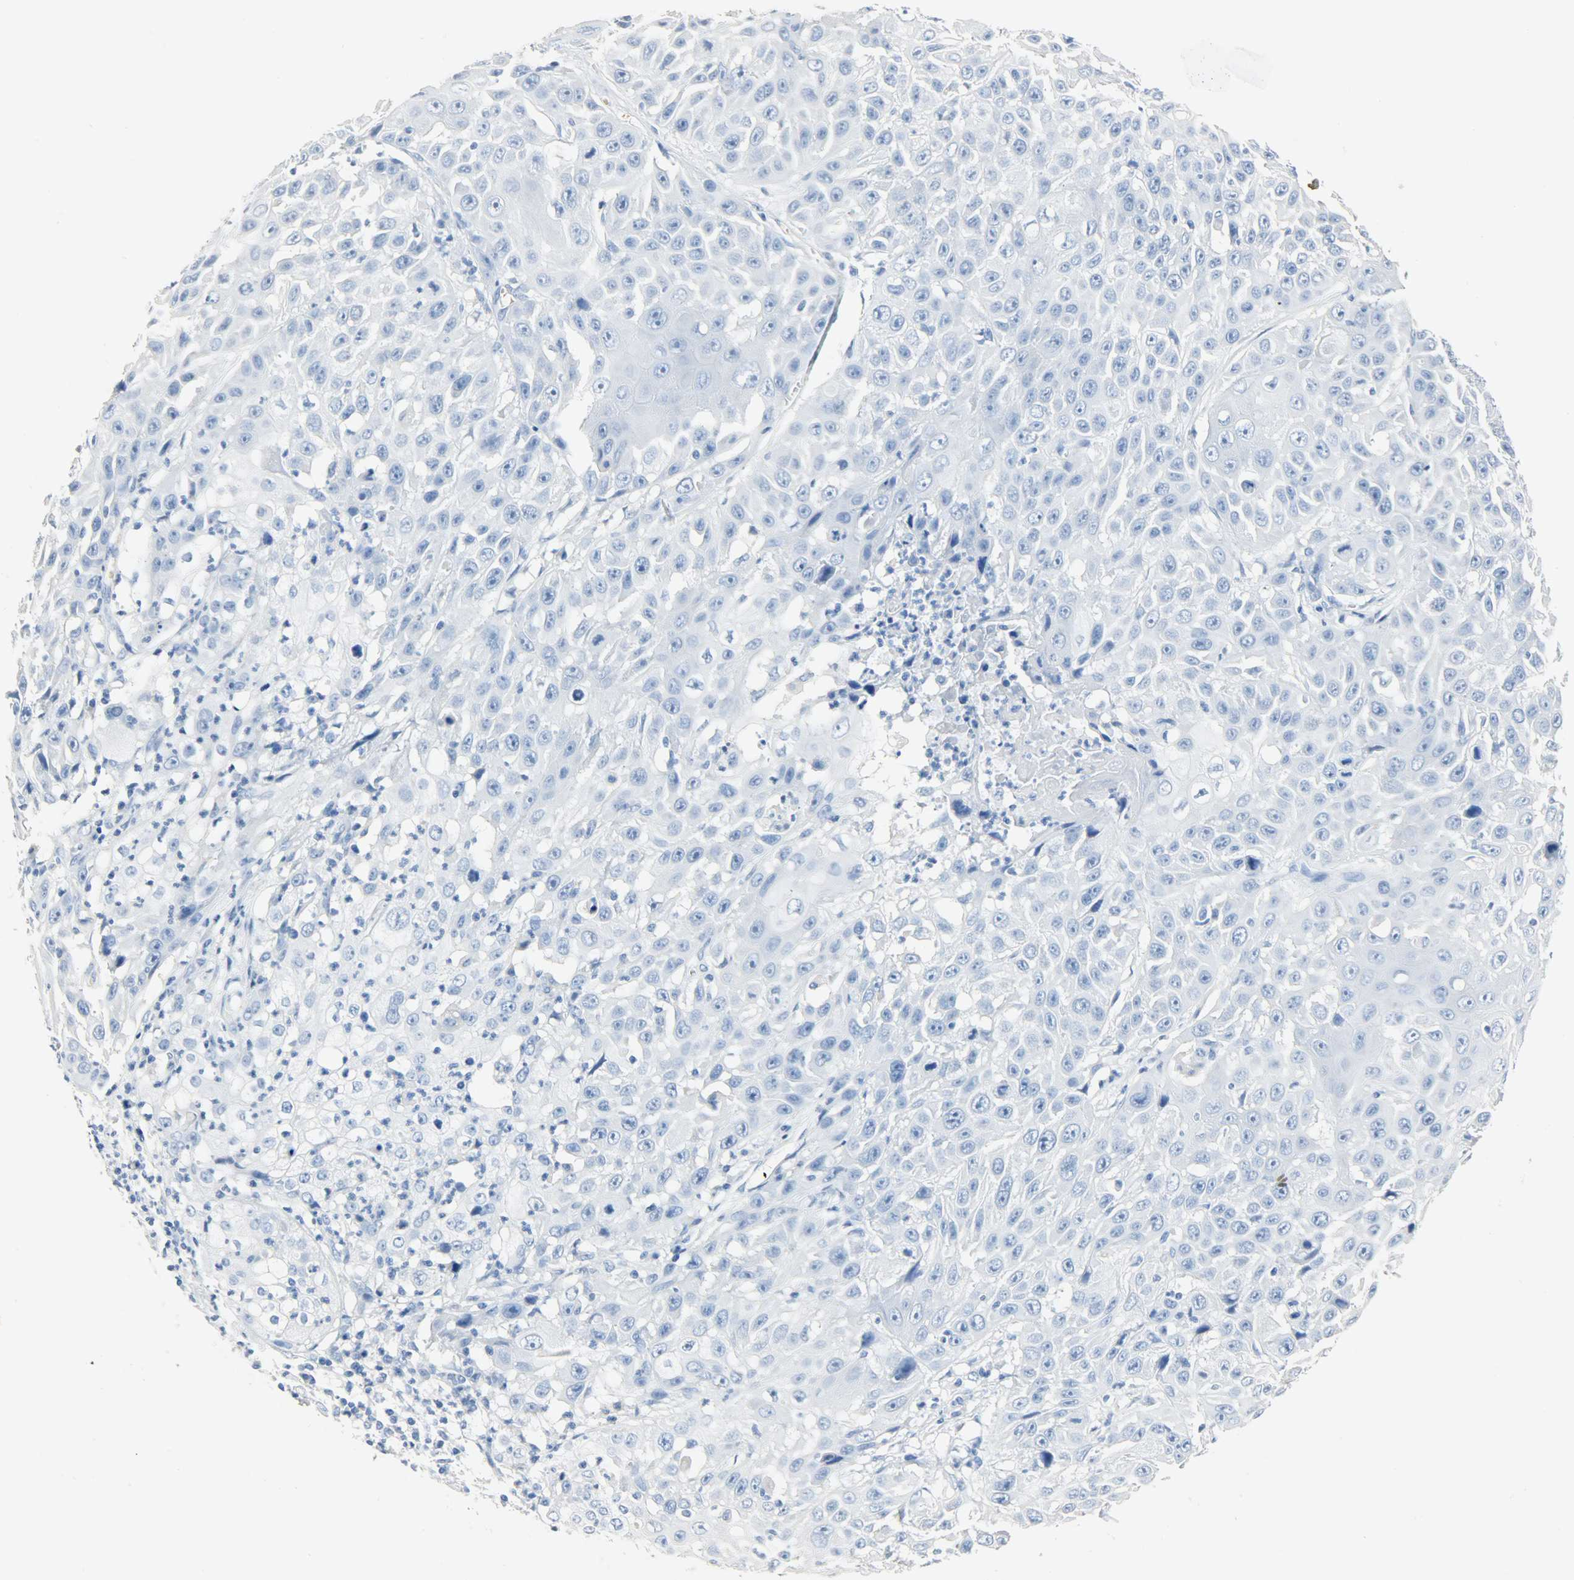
{"staining": {"intensity": "negative", "quantity": "none", "location": "none"}, "tissue": "cervical cancer", "cell_type": "Tumor cells", "image_type": "cancer", "snomed": [{"axis": "morphology", "description": "Squamous cell carcinoma, NOS"}, {"axis": "topography", "description": "Cervix"}], "caption": "A histopathology image of cervical cancer stained for a protein reveals no brown staining in tumor cells. The staining was performed using DAB (3,3'-diaminobenzidine) to visualize the protein expression in brown, while the nuclei were stained in blue with hematoxylin (Magnification: 20x).", "gene": "CA3", "patient": {"sex": "female", "age": 39}}